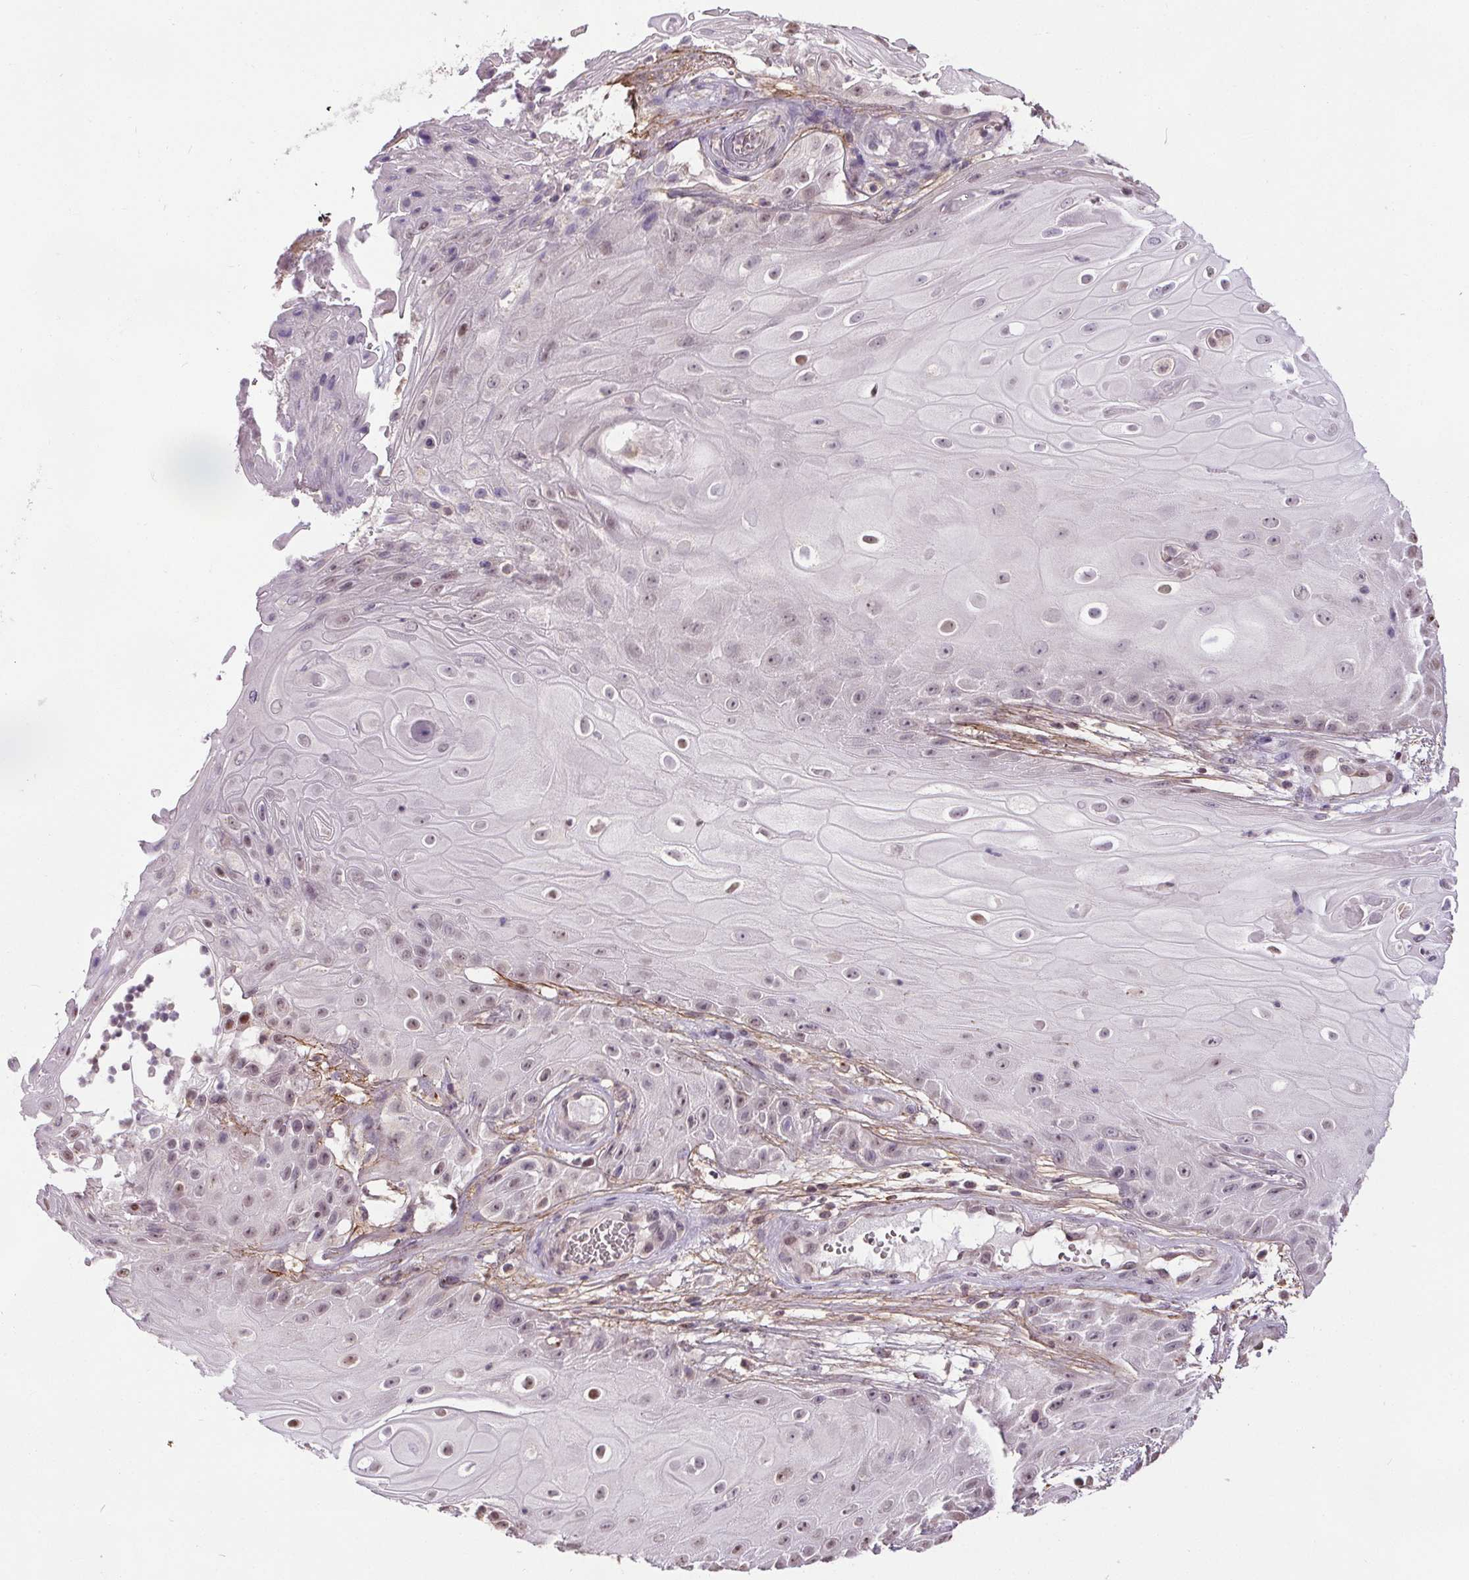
{"staining": {"intensity": "moderate", "quantity": "<25%", "location": "nuclear"}, "tissue": "skin cancer", "cell_type": "Tumor cells", "image_type": "cancer", "snomed": [{"axis": "morphology", "description": "Squamous cell carcinoma, NOS"}, {"axis": "topography", "description": "Skin"}], "caption": "Immunohistochemical staining of human squamous cell carcinoma (skin) exhibits moderate nuclear protein expression in approximately <25% of tumor cells.", "gene": "KIAA0232", "patient": {"sex": "male", "age": 62}}